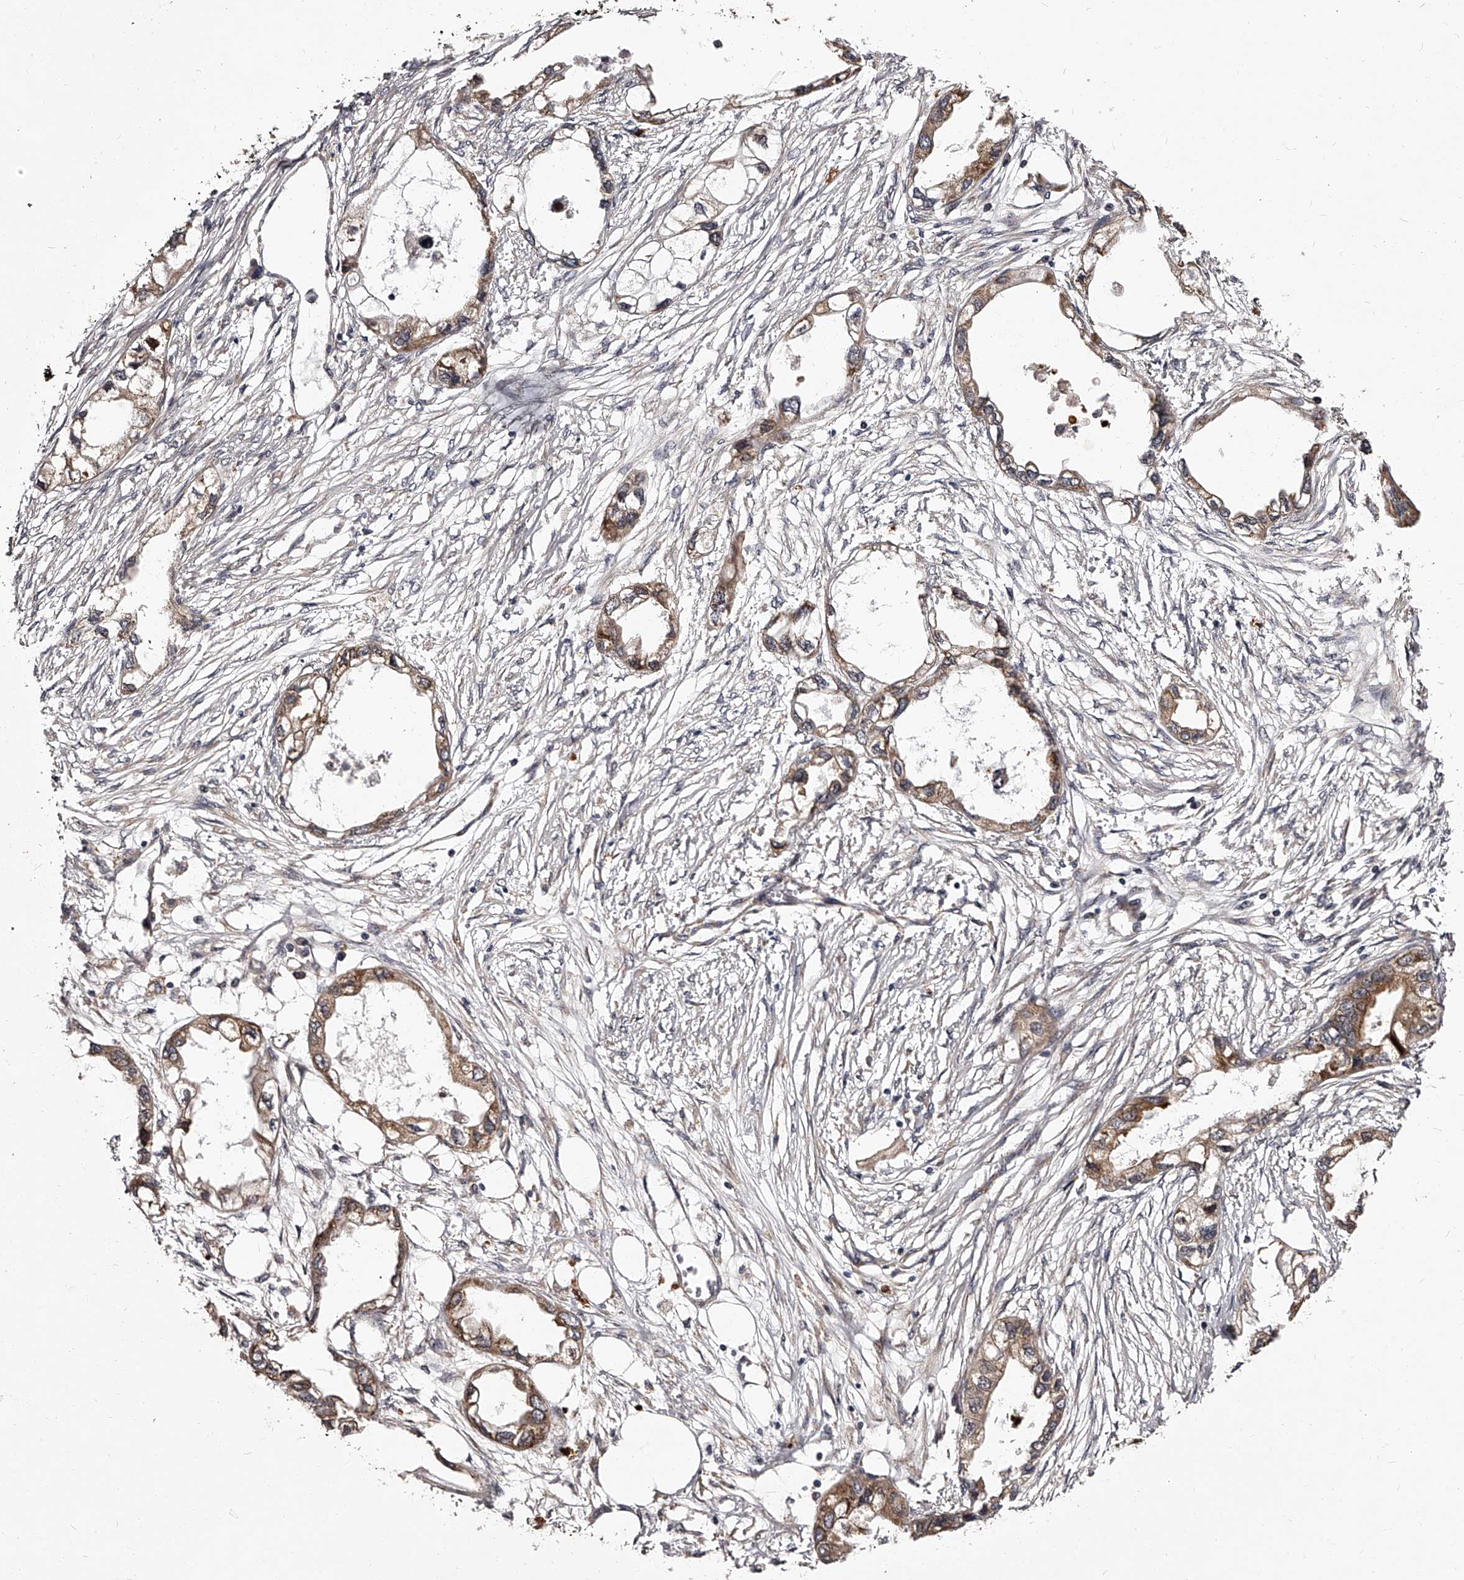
{"staining": {"intensity": "moderate", "quantity": "25%-75%", "location": "cytoplasmic/membranous"}, "tissue": "endometrial cancer", "cell_type": "Tumor cells", "image_type": "cancer", "snomed": [{"axis": "morphology", "description": "Adenocarcinoma, NOS"}, {"axis": "morphology", "description": "Adenocarcinoma, metastatic, NOS"}, {"axis": "topography", "description": "Adipose tissue"}, {"axis": "topography", "description": "Endometrium"}], "caption": "A photomicrograph showing moderate cytoplasmic/membranous staining in about 25%-75% of tumor cells in adenocarcinoma (endometrial), as visualized by brown immunohistochemical staining.", "gene": "RSC1A1", "patient": {"sex": "female", "age": 67}}